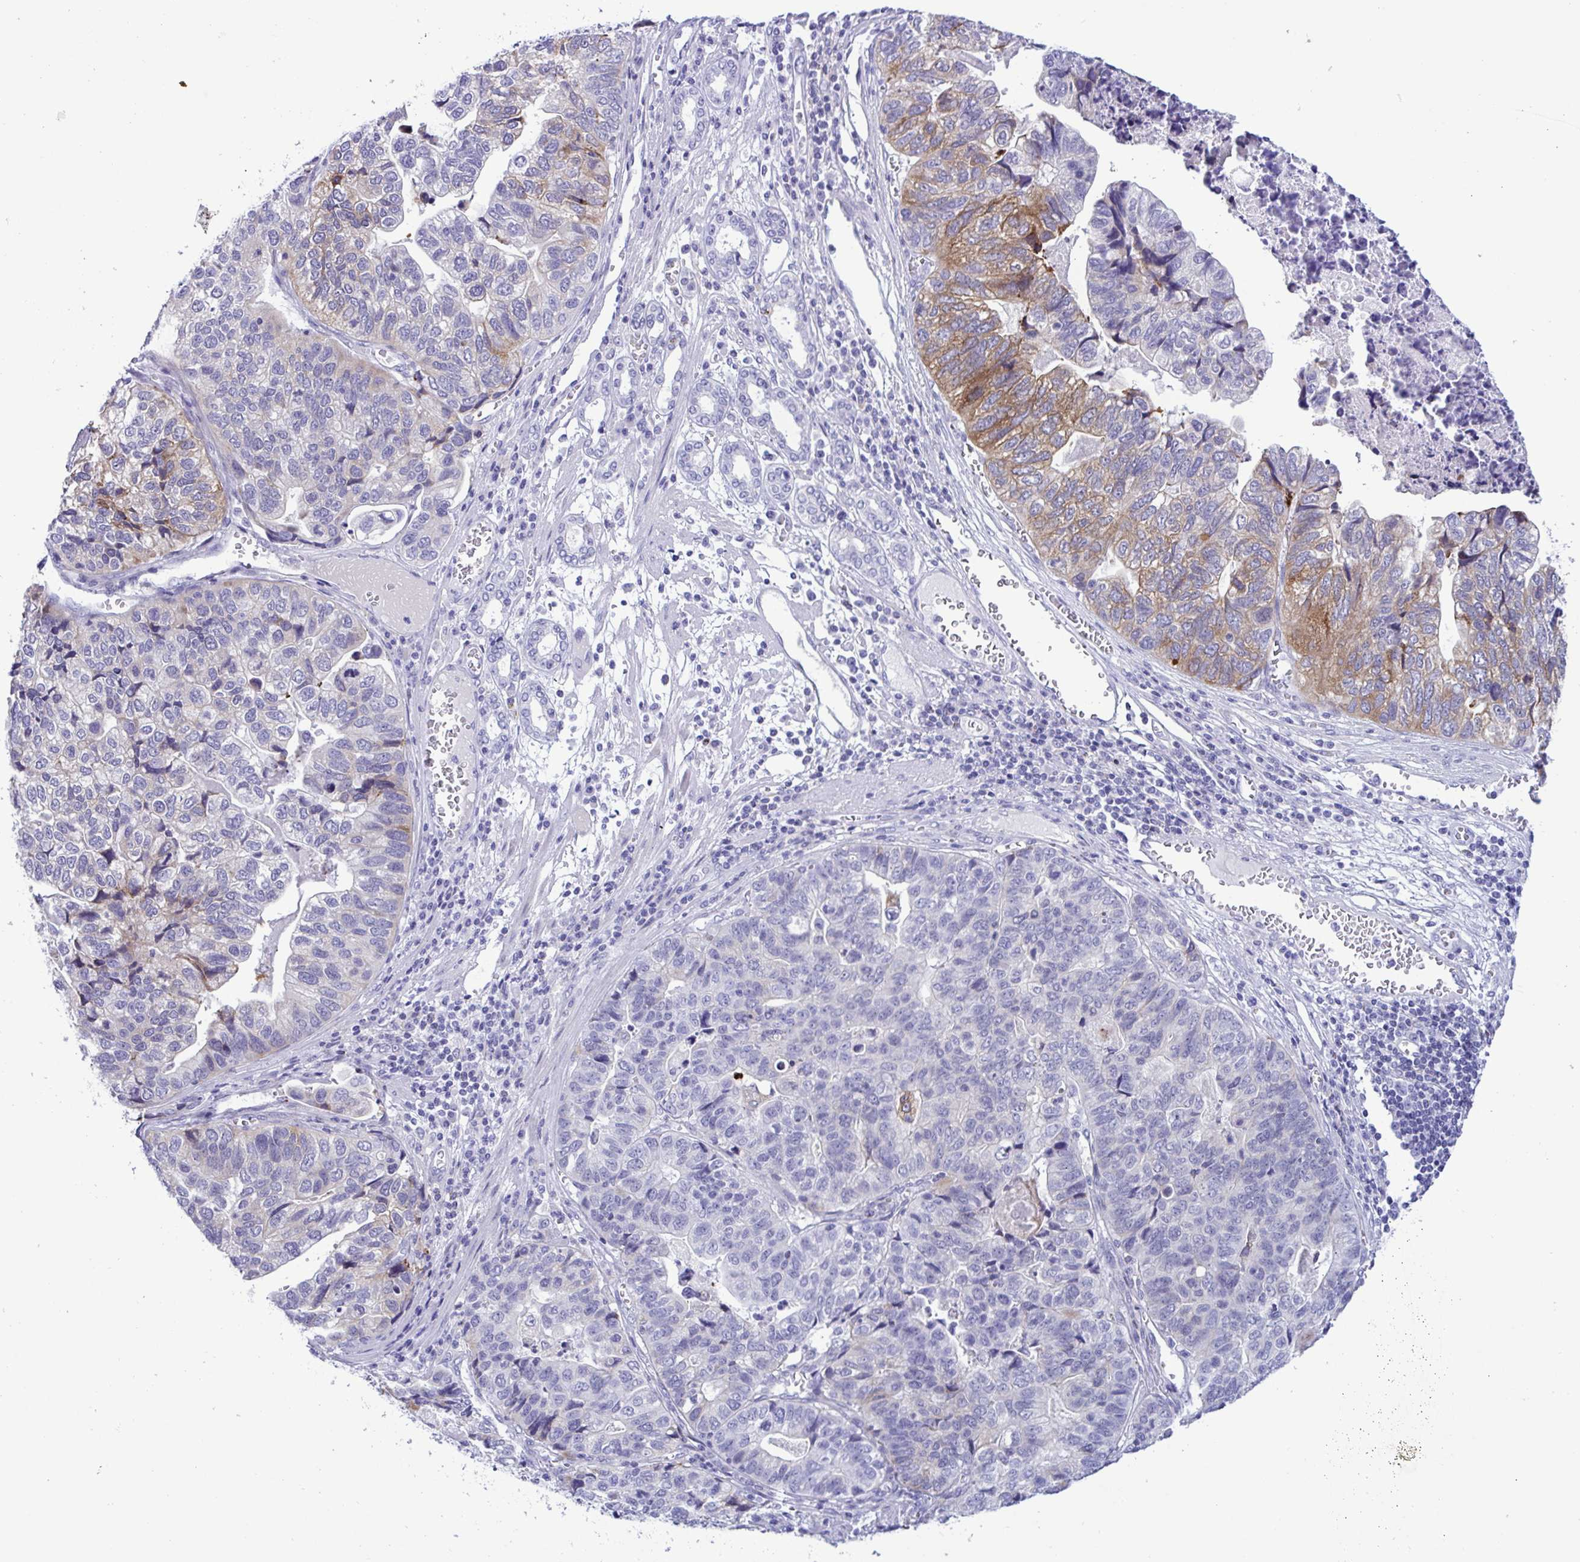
{"staining": {"intensity": "moderate", "quantity": "<25%", "location": "cytoplasmic/membranous"}, "tissue": "stomach cancer", "cell_type": "Tumor cells", "image_type": "cancer", "snomed": [{"axis": "morphology", "description": "Adenocarcinoma, NOS"}, {"axis": "topography", "description": "Stomach, upper"}], "caption": "A low amount of moderate cytoplasmic/membranous positivity is identified in about <25% of tumor cells in stomach cancer (adenocarcinoma) tissue.", "gene": "SREBF1", "patient": {"sex": "female", "age": 67}}